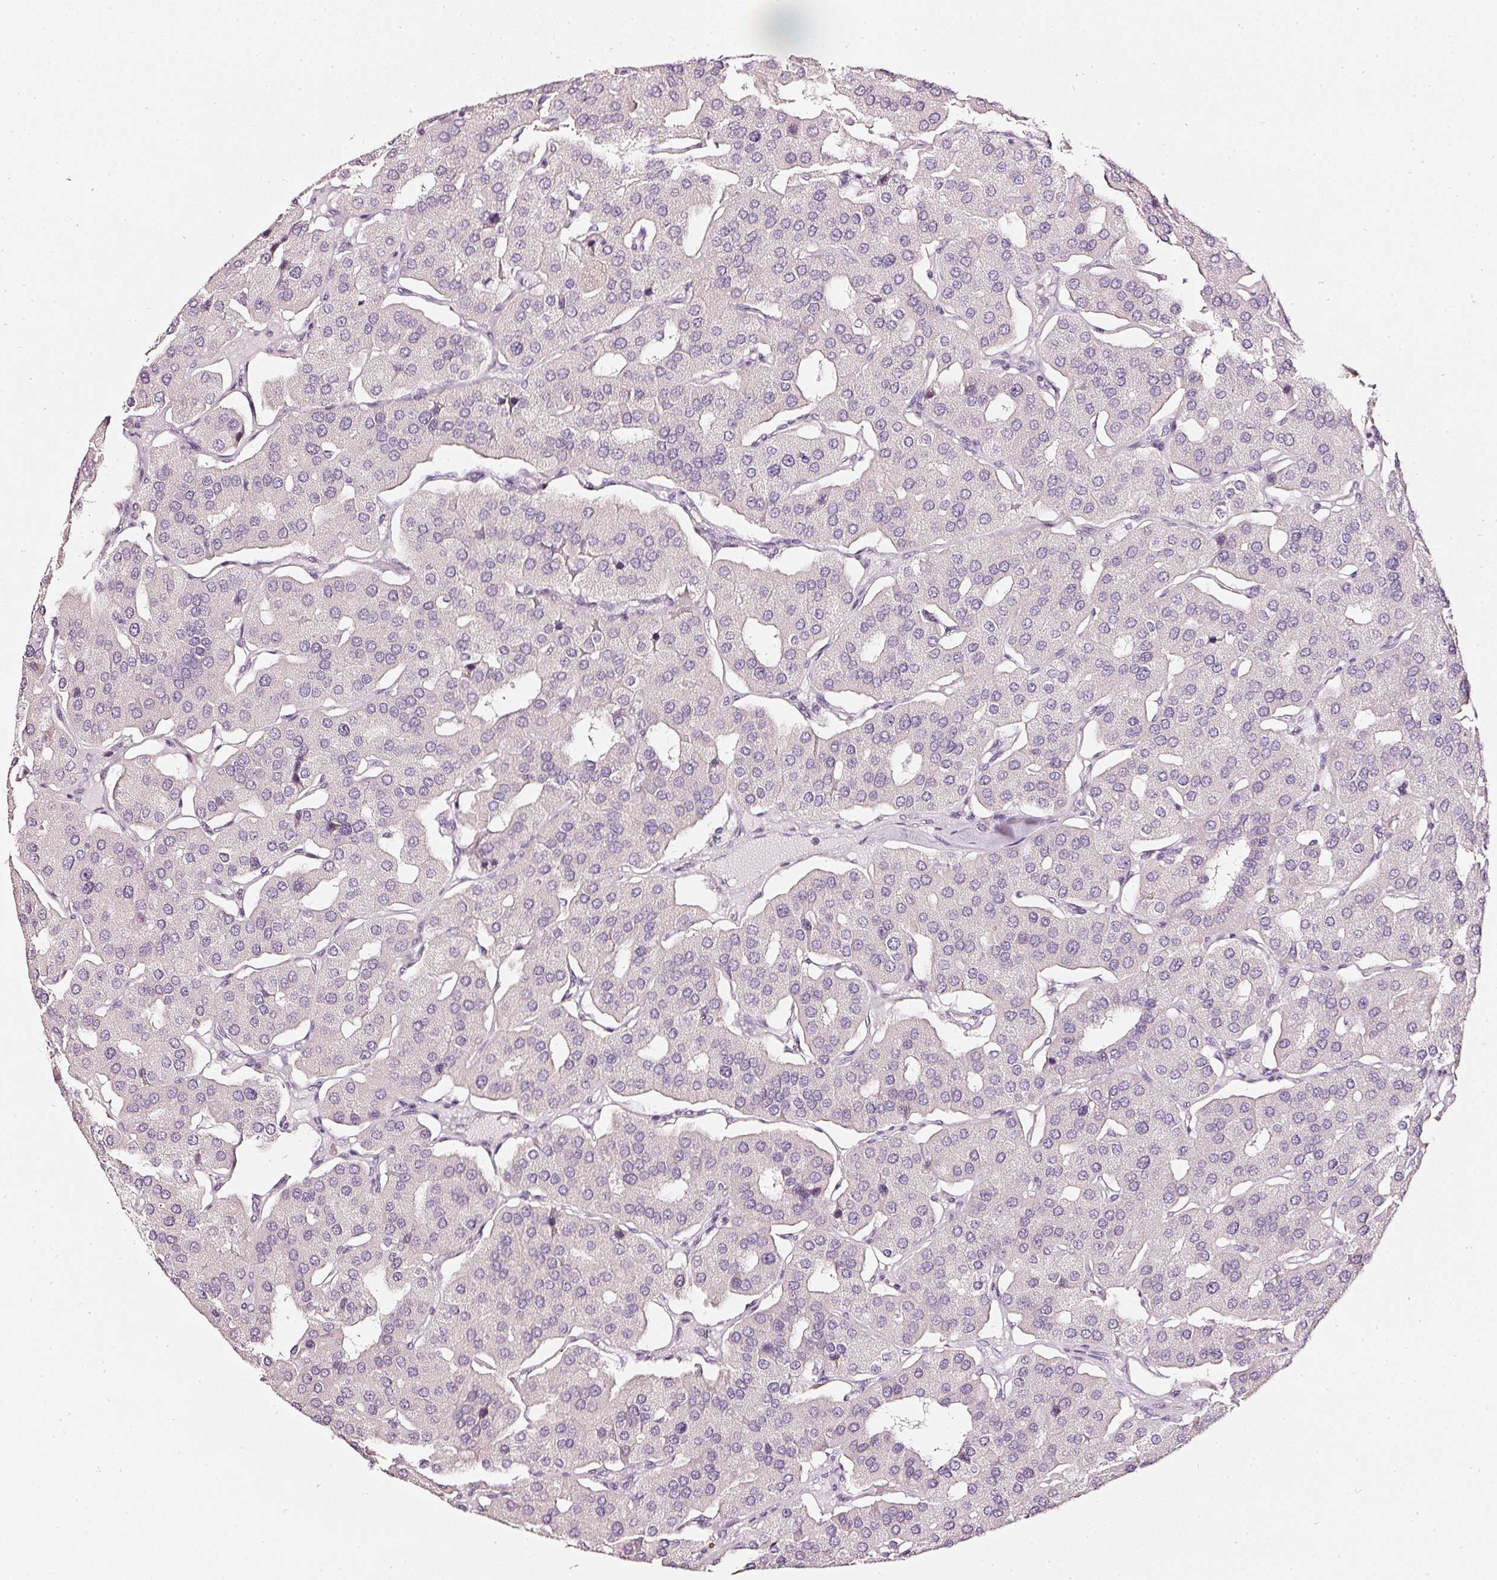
{"staining": {"intensity": "negative", "quantity": "none", "location": "none"}, "tissue": "parathyroid gland", "cell_type": "Glandular cells", "image_type": "normal", "snomed": [{"axis": "morphology", "description": "Normal tissue, NOS"}, {"axis": "morphology", "description": "Adenoma, NOS"}, {"axis": "topography", "description": "Parathyroid gland"}], "caption": "Human parathyroid gland stained for a protein using immunohistochemistry (IHC) shows no positivity in glandular cells.", "gene": "CNP", "patient": {"sex": "female", "age": 86}}